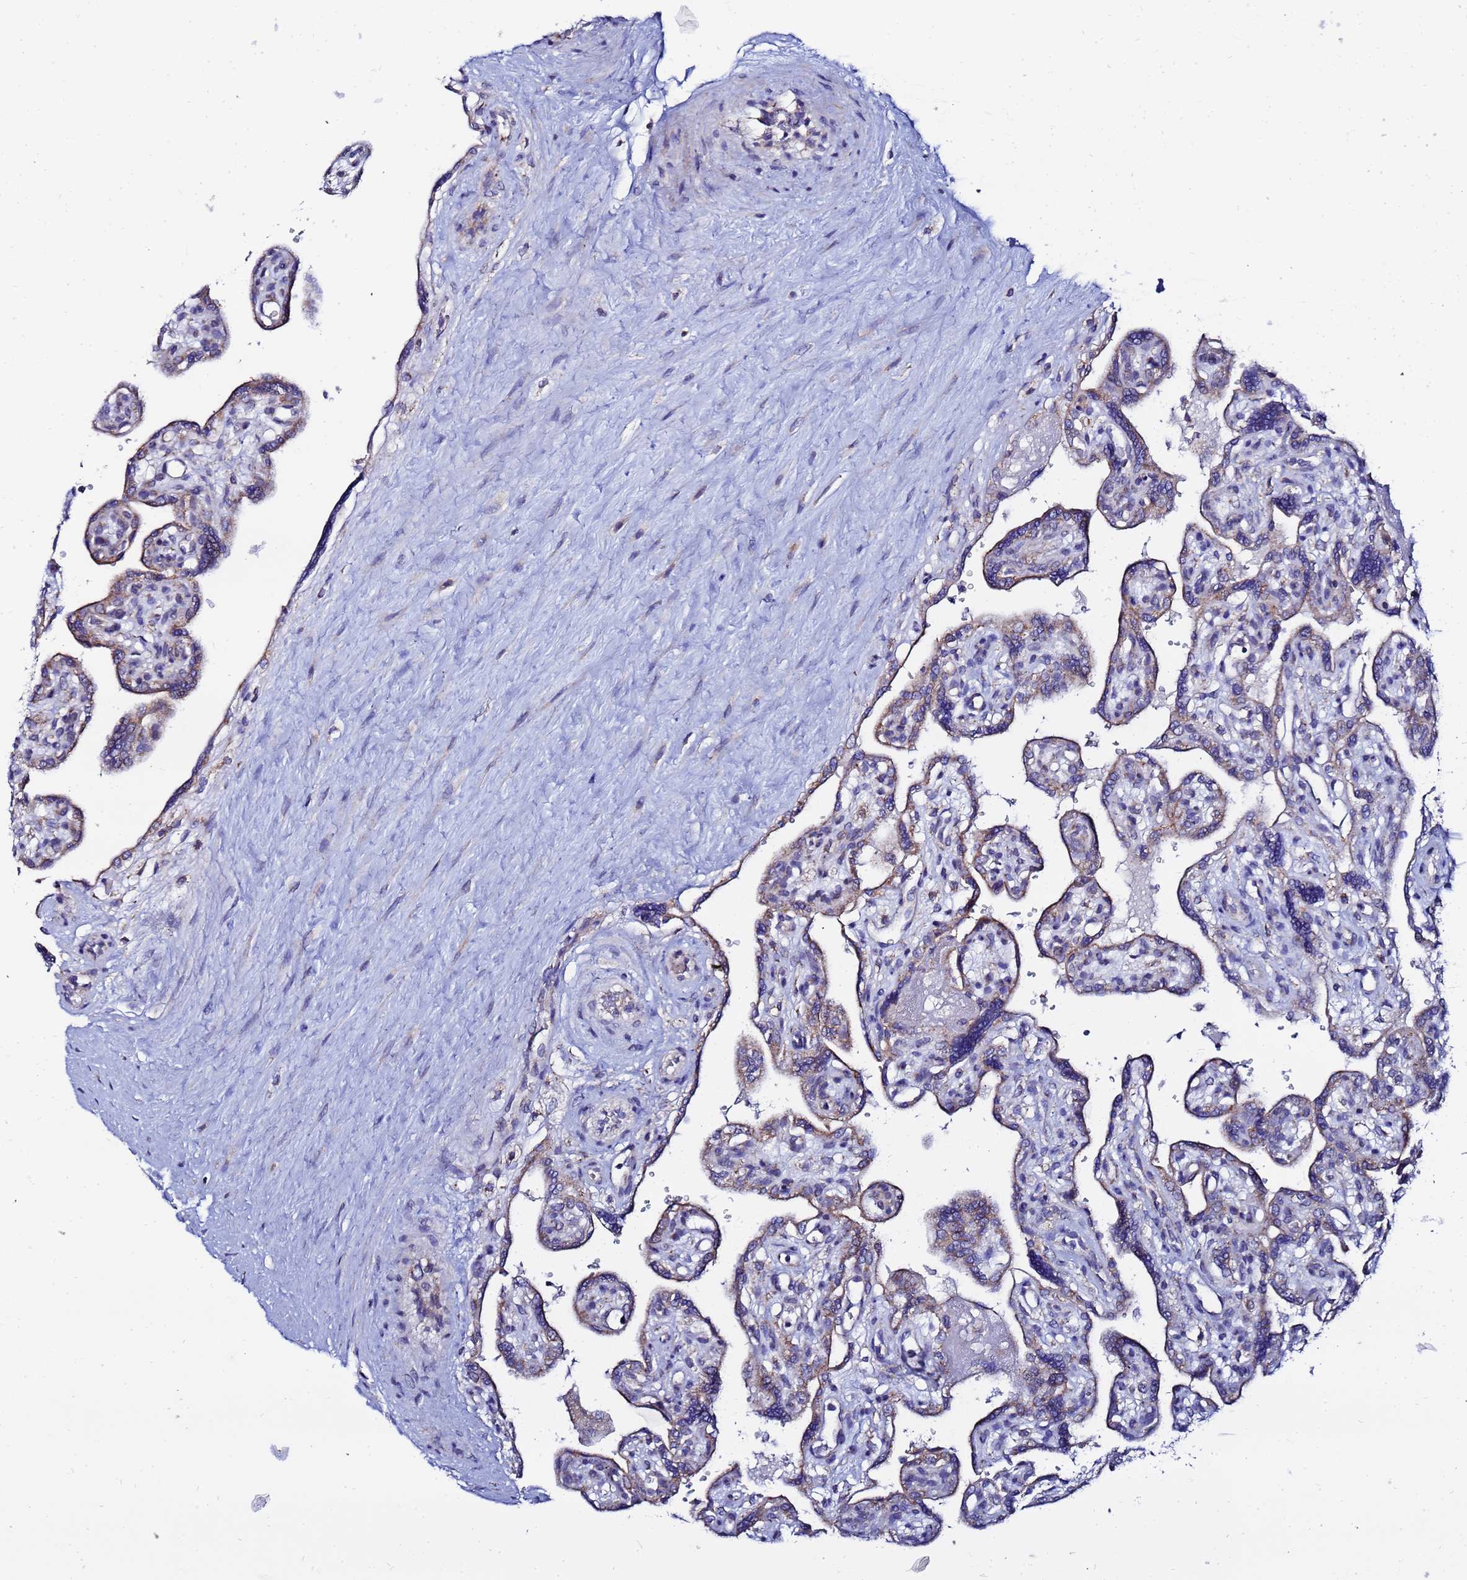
{"staining": {"intensity": "weak", "quantity": "25%-75%", "location": "cytoplasmic/membranous"}, "tissue": "placenta", "cell_type": "Trophoblastic cells", "image_type": "normal", "snomed": [{"axis": "morphology", "description": "Normal tissue, NOS"}, {"axis": "topography", "description": "Placenta"}], "caption": "Immunohistochemistry image of unremarkable placenta stained for a protein (brown), which demonstrates low levels of weak cytoplasmic/membranous positivity in about 25%-75% of trophoblastic cells.", "gene": "FAHD2A", "patient": {"sex": "female", "age": 39}}